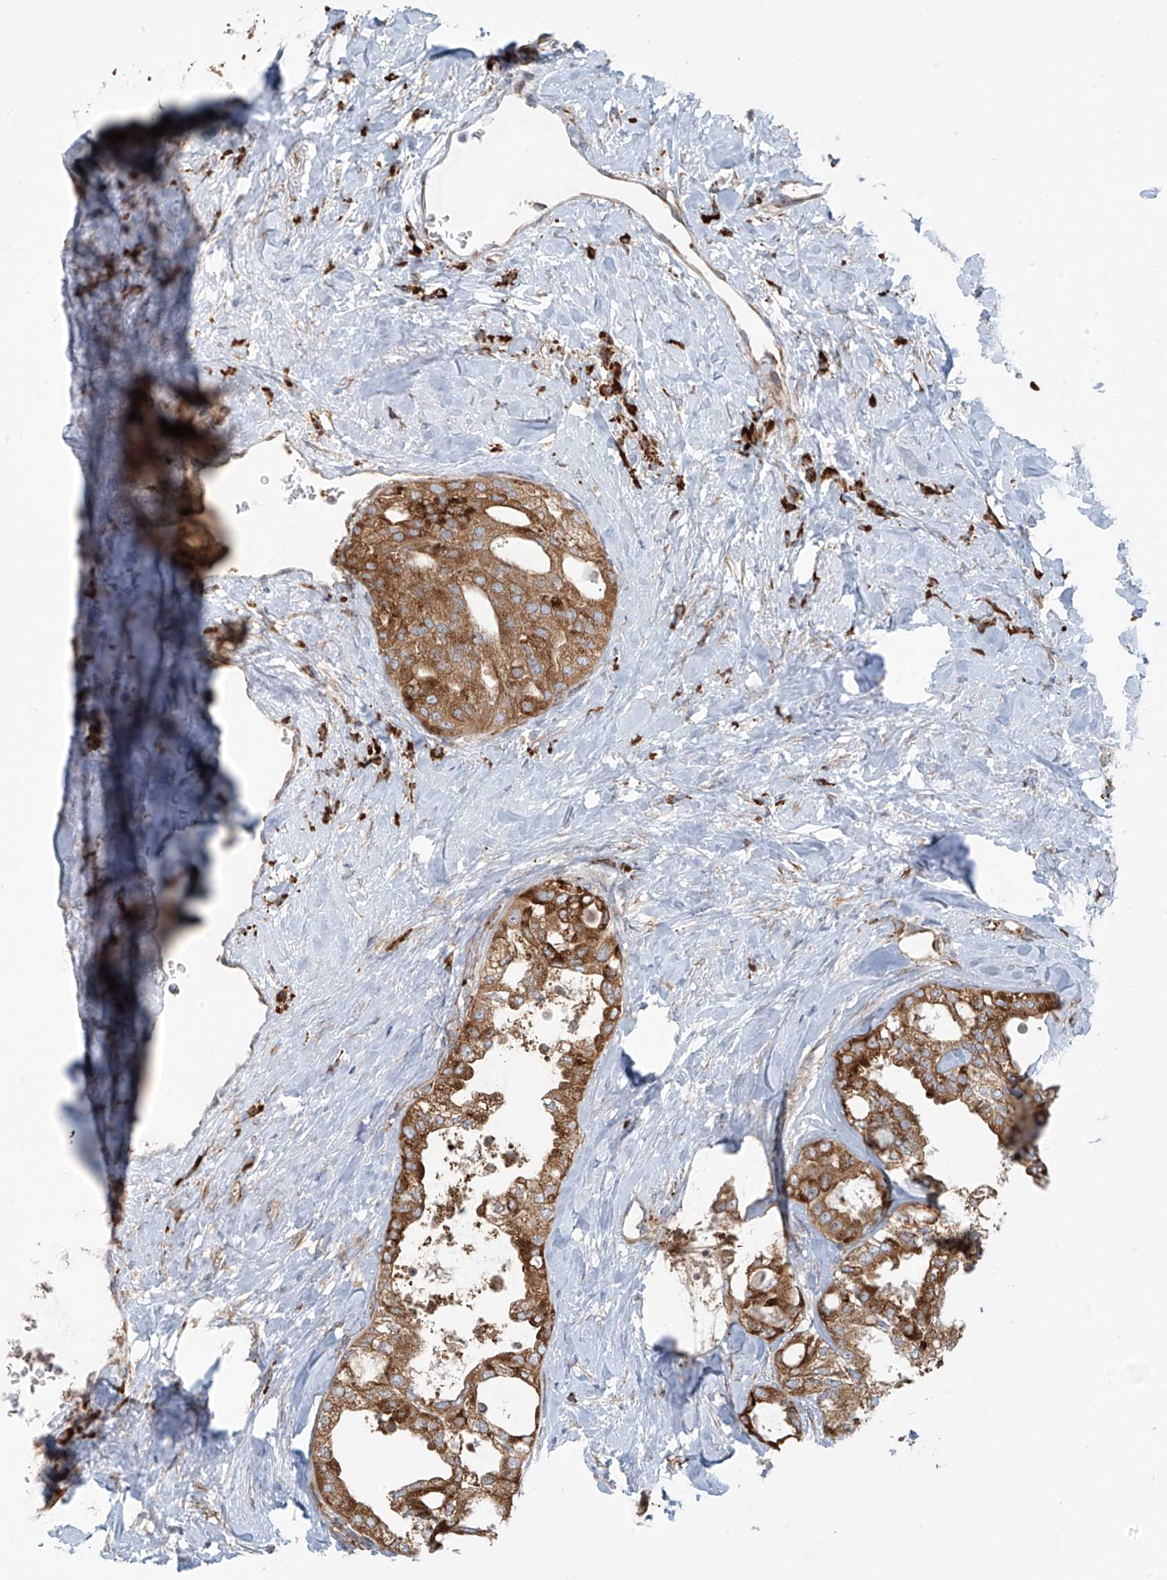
{"staining": {"intensity": "moderate", "quantity": ">75%", "location": "cytoplasmic/membranous"}, "tissue": "thyroid cancer", "cell_type": "Tumor cells", "image_type": "cancer", "snomed": [{"axis": "morphology", "description": "Follicular adenoma carcinoma, NOS"}, {"axis": "topography", "description": "Thyroid gland"}], "caption": "A histopathology image of human thyroid cancer (follicular adenoma carcinoma) stained for a protein demonstrates moderate cytoplasmic/membranous brown staining in tumor cells.", "gene": "KATNIP", "patient": {"sex": "male", "age": 75}}